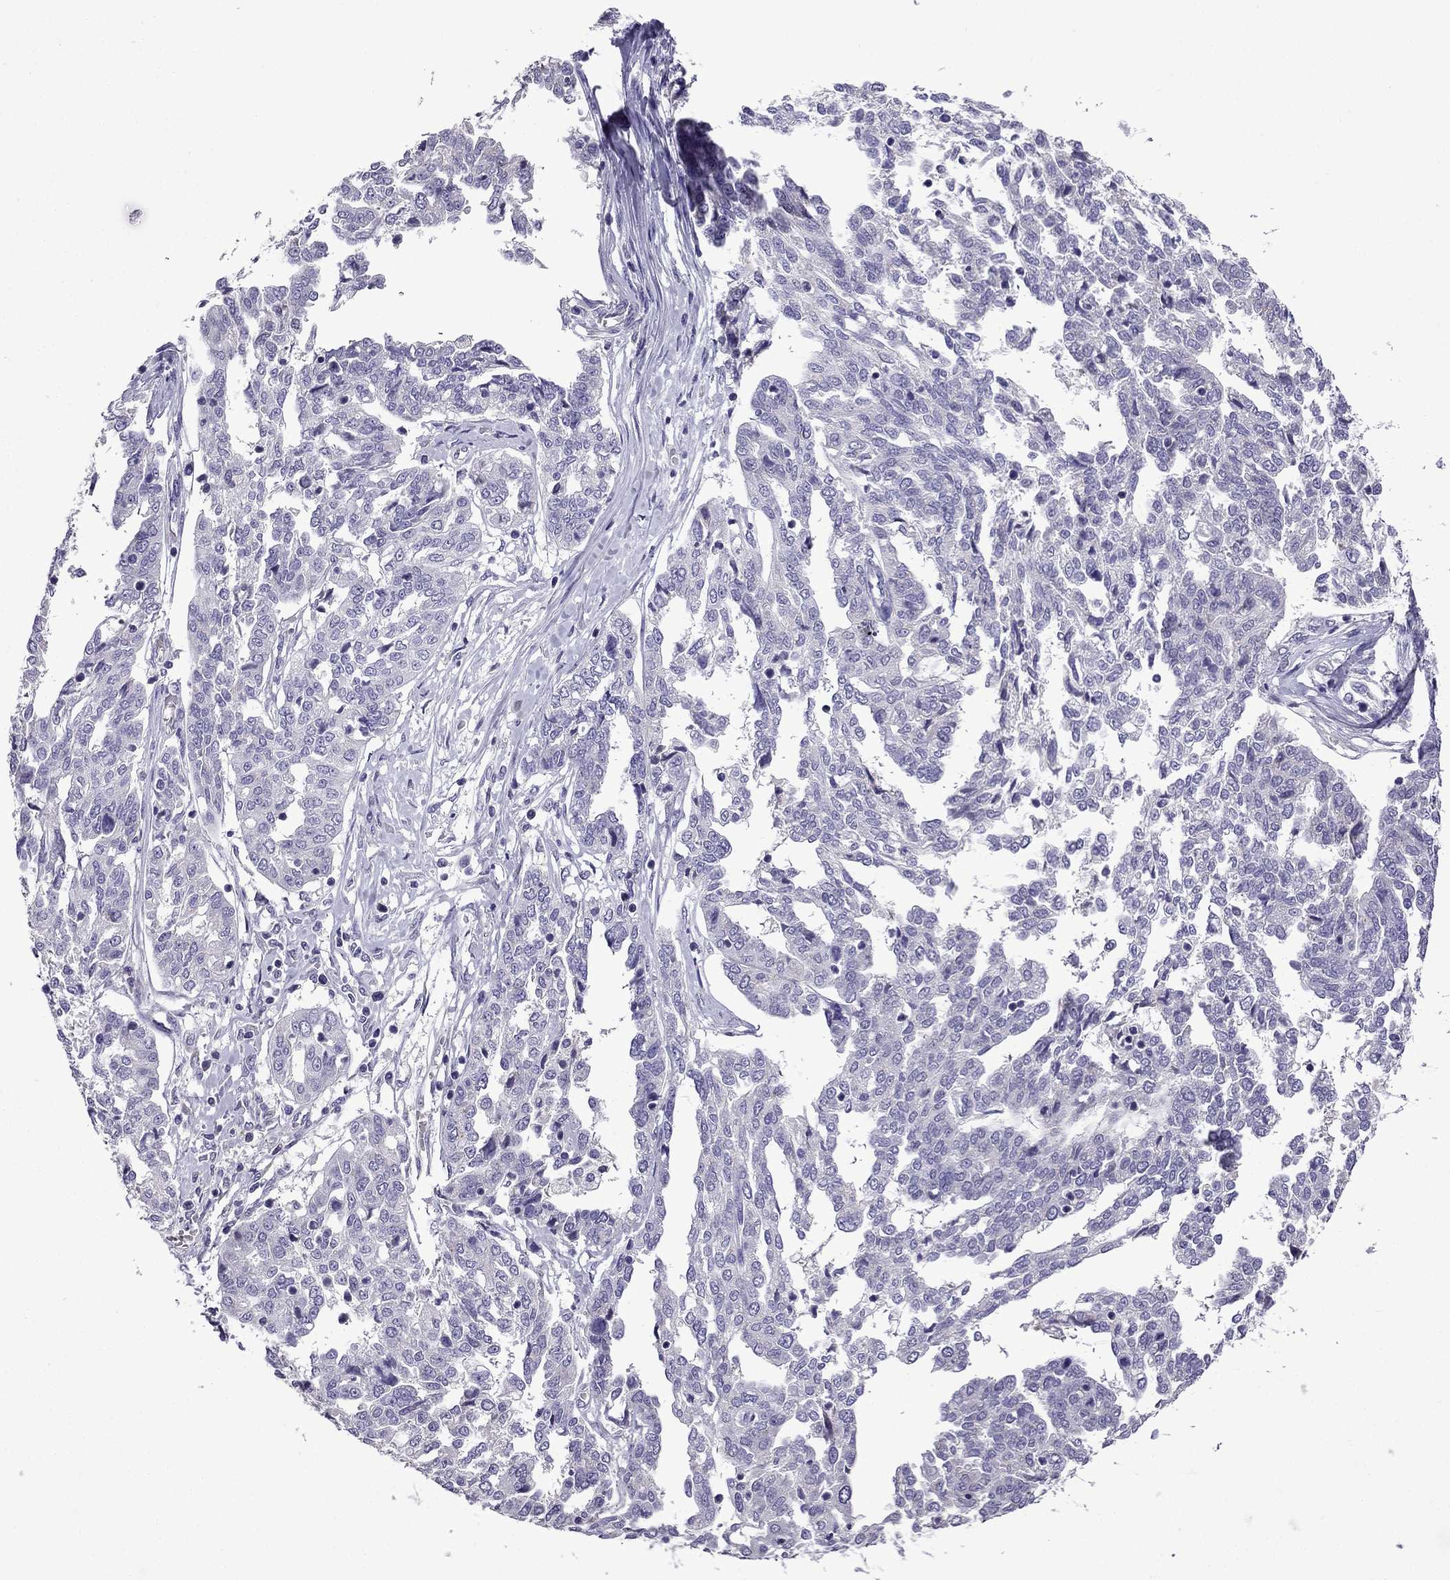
{"staining": {"intensity": "negative", "quantity": "none", "location": "none"}, "tissue": "ovarian cancer", "cell_type": "Tumor cells", "image_type": "cancer", "snomed": [{"axis": "morphology", "description": "Cystadenocarcinoma, serous, NOS"}, {"axis": "topography", "description": "Ovary"}], "caption": "Tumor cells are negative for protein expression in human serous cystadenocarcinoma (ovarian). The staining is performed using DAB brown chromogen with nuclei counter-stained in using hematoxylin.", "gene": "TTN", "patient": {"sex": "female", "age": 67}}